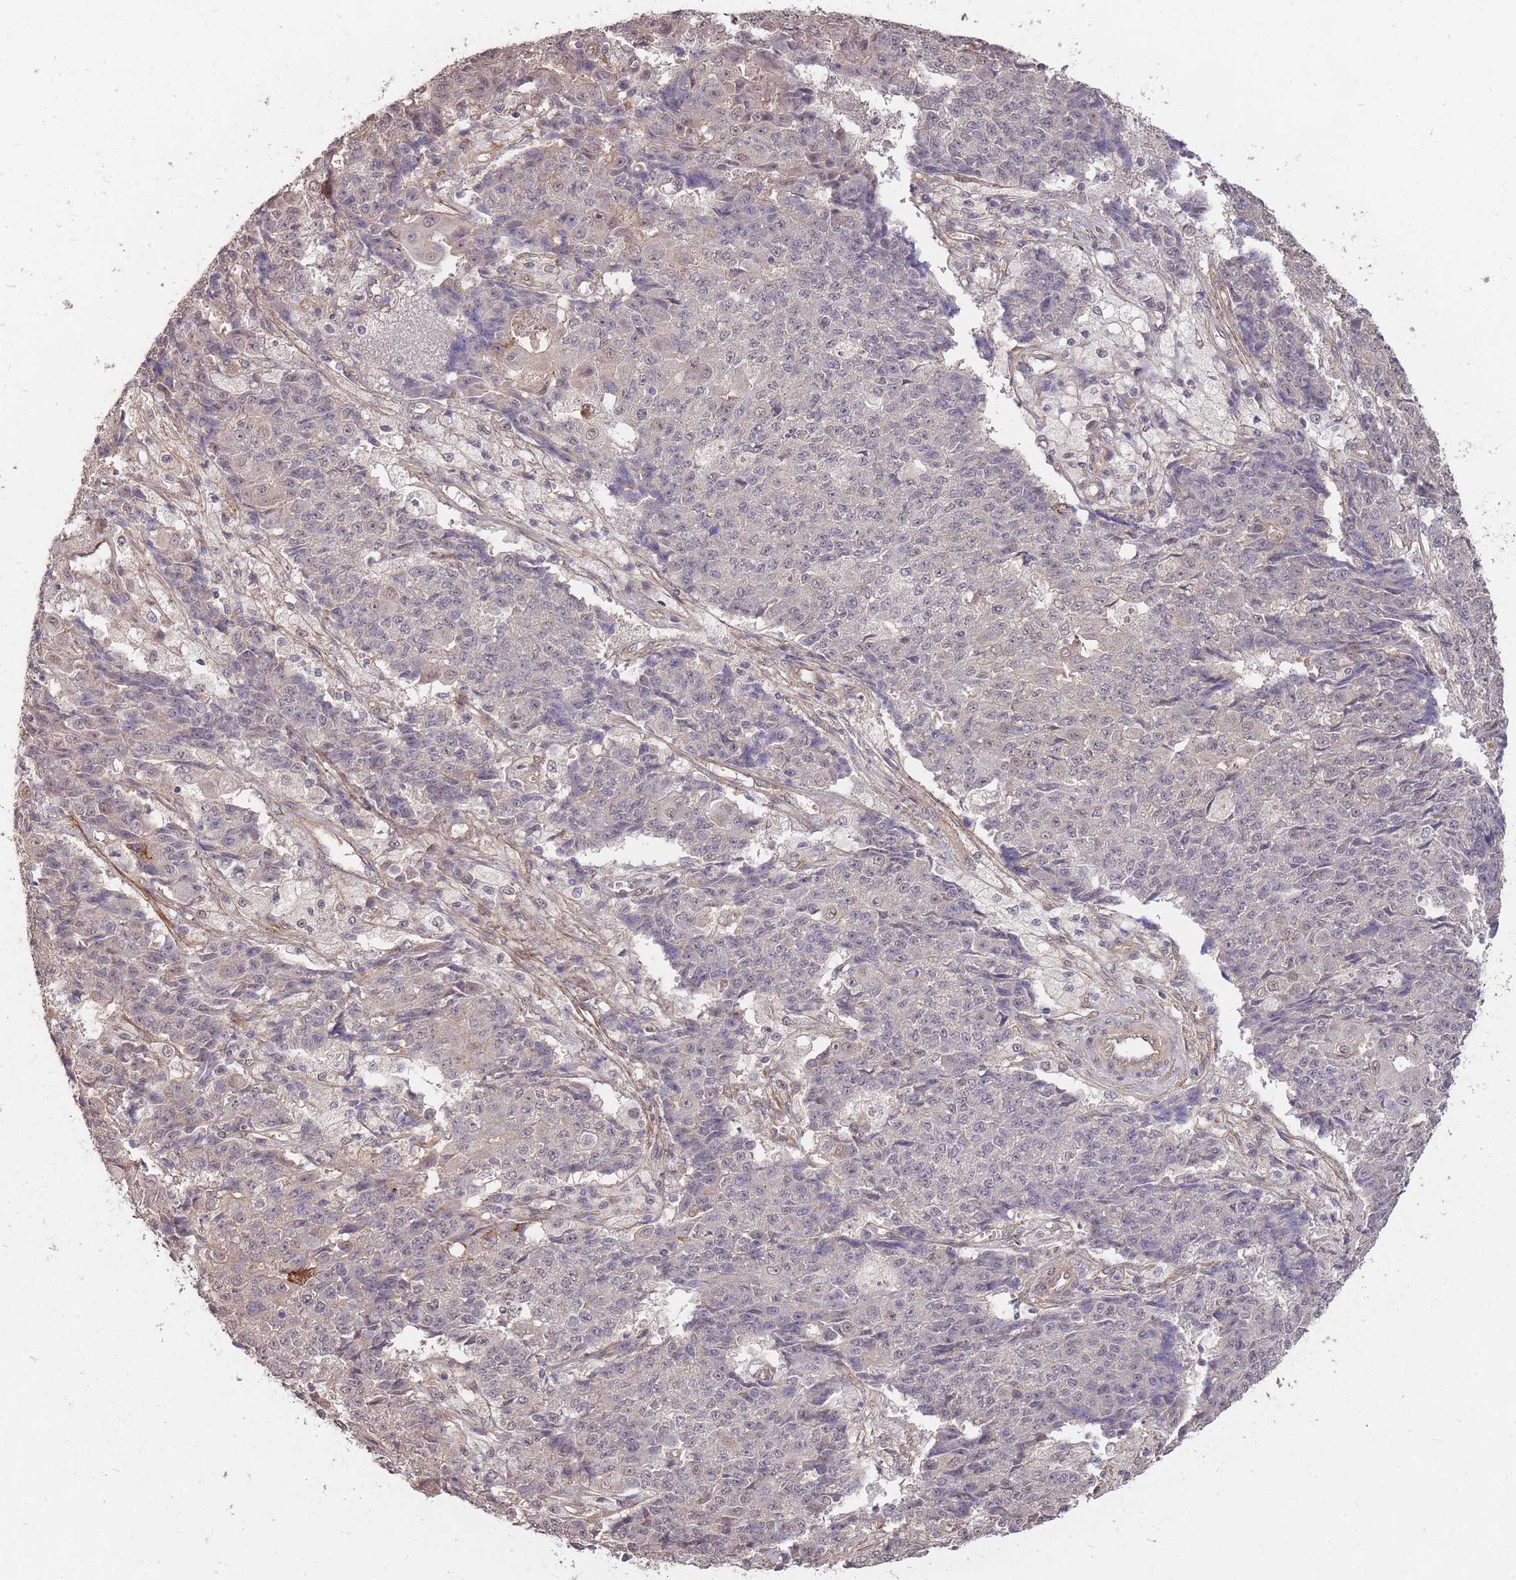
{"staining": {"intensity": "negative", "quantity": "none", "location": "none"}, "tissue": "ovarian cancer", "cell_type": "Tumor cells", "image_type": "cancer", "snomed": [{"axis": "morphology", "description": "Carcinoma, endometroid"}, {"axis": "topography", "description": "Ovary"}], "caption": "Immunohistochemistry (IHC) histopathology image of neoplastic tissue: human endometroid carcinoma (ovarian) stained with DAB shows no significant protein expression in tumor cells. (Brightfield microscopy of DAB IHC at high magnification).", "gene": "DYNC1LI2", "patient": {"sex": "female", "age": 42}}